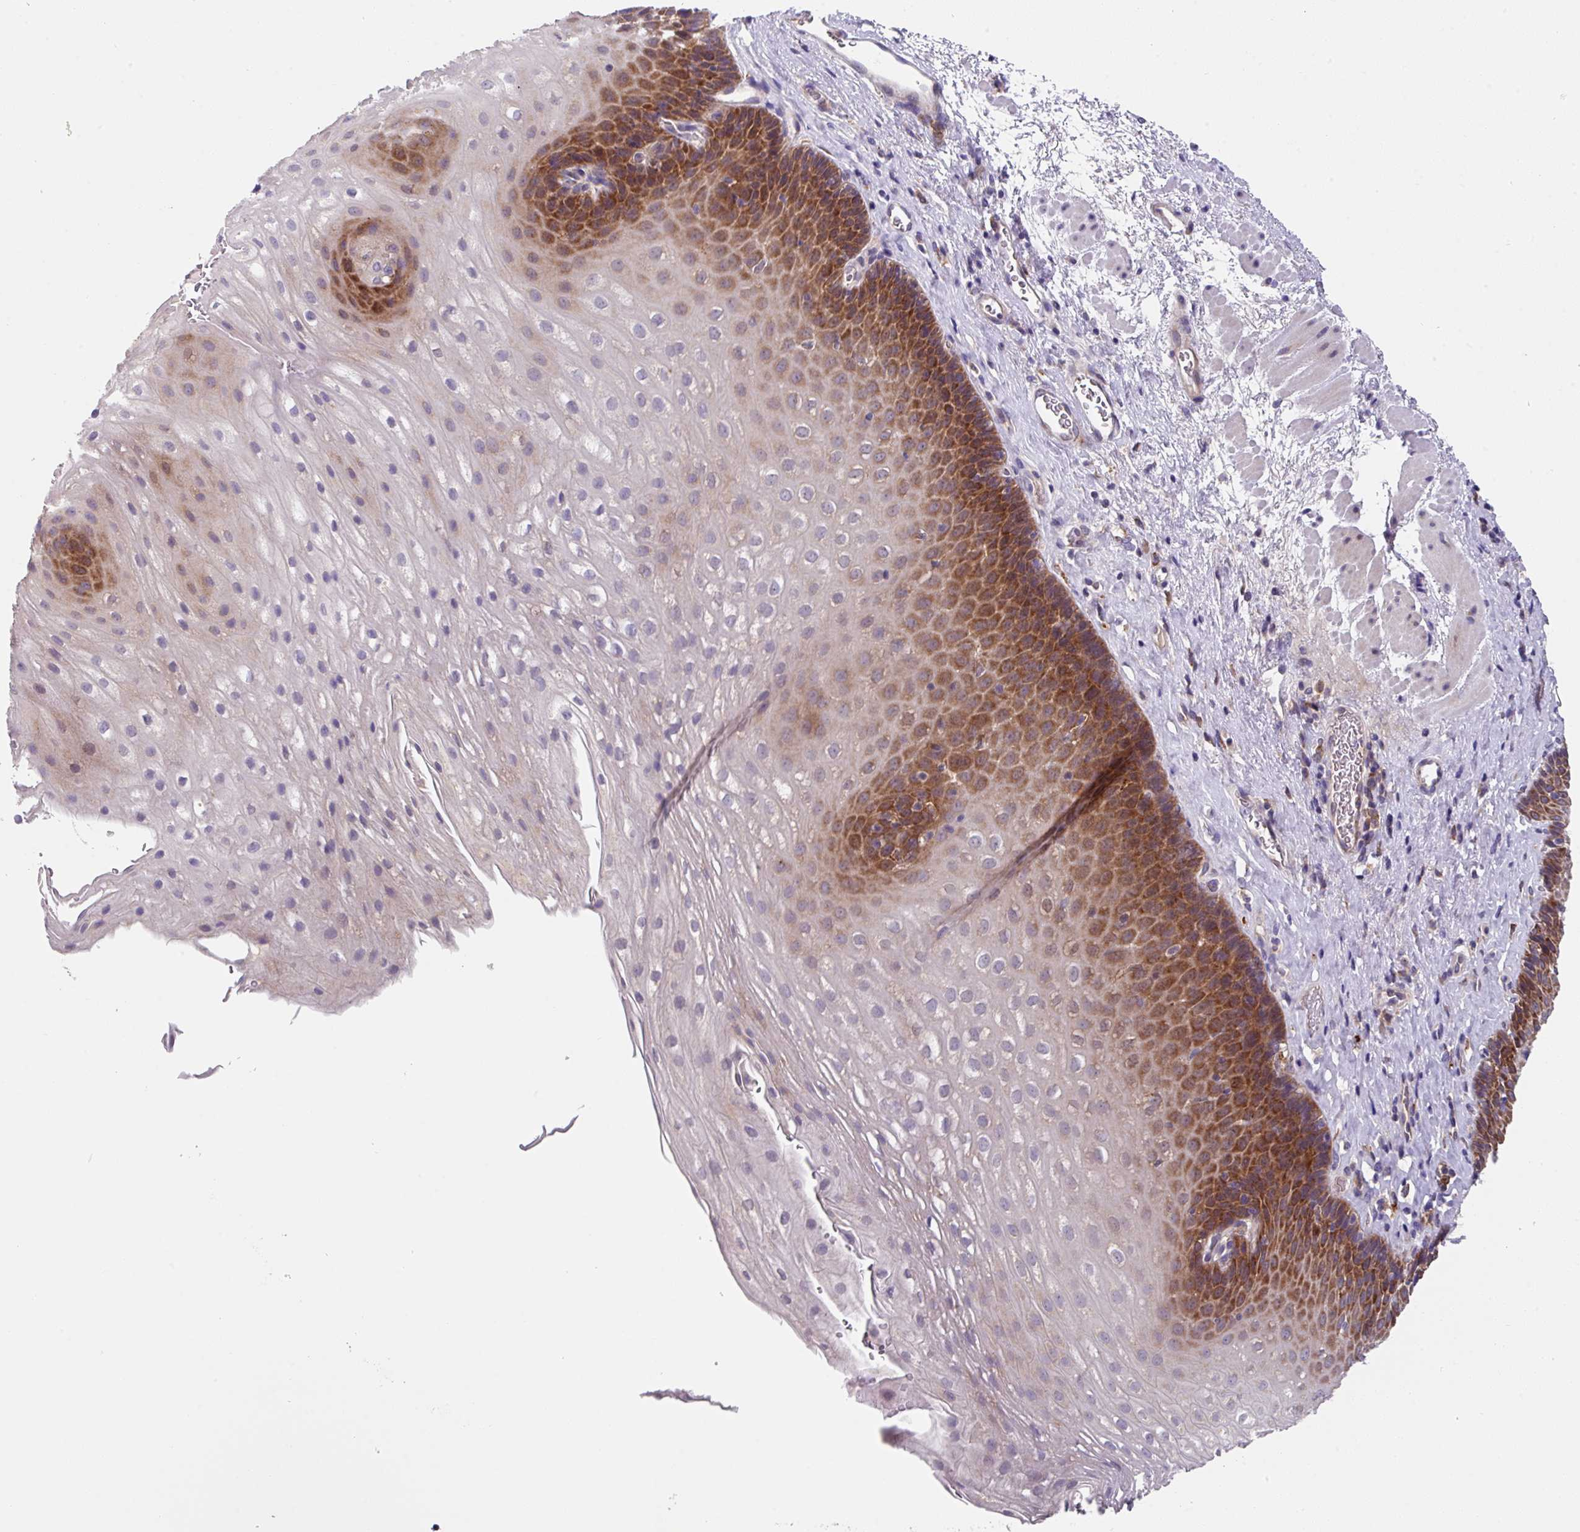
{"staining": {"intensity": "strong", "quantity": "25%-75%", "location": "cytoplasmic/membranous"}, "tissue": "esophagus", "cell_type": "Squamous epithelial cells", "image_type": "normal", "snomed": [{"axis": "morphology", "description": "Normal tissue, NOS"}, {"axis": "topography", "description": "Esophagus"}], "caption": "Brown immunohistochemical staining in normal human esophagus shows strong cytoplasmic/membranous staining in about 25%-75% of squamous epithelial cells.", "gene": "EIF4B", "patient": {"sex": "female", "age": 66}}